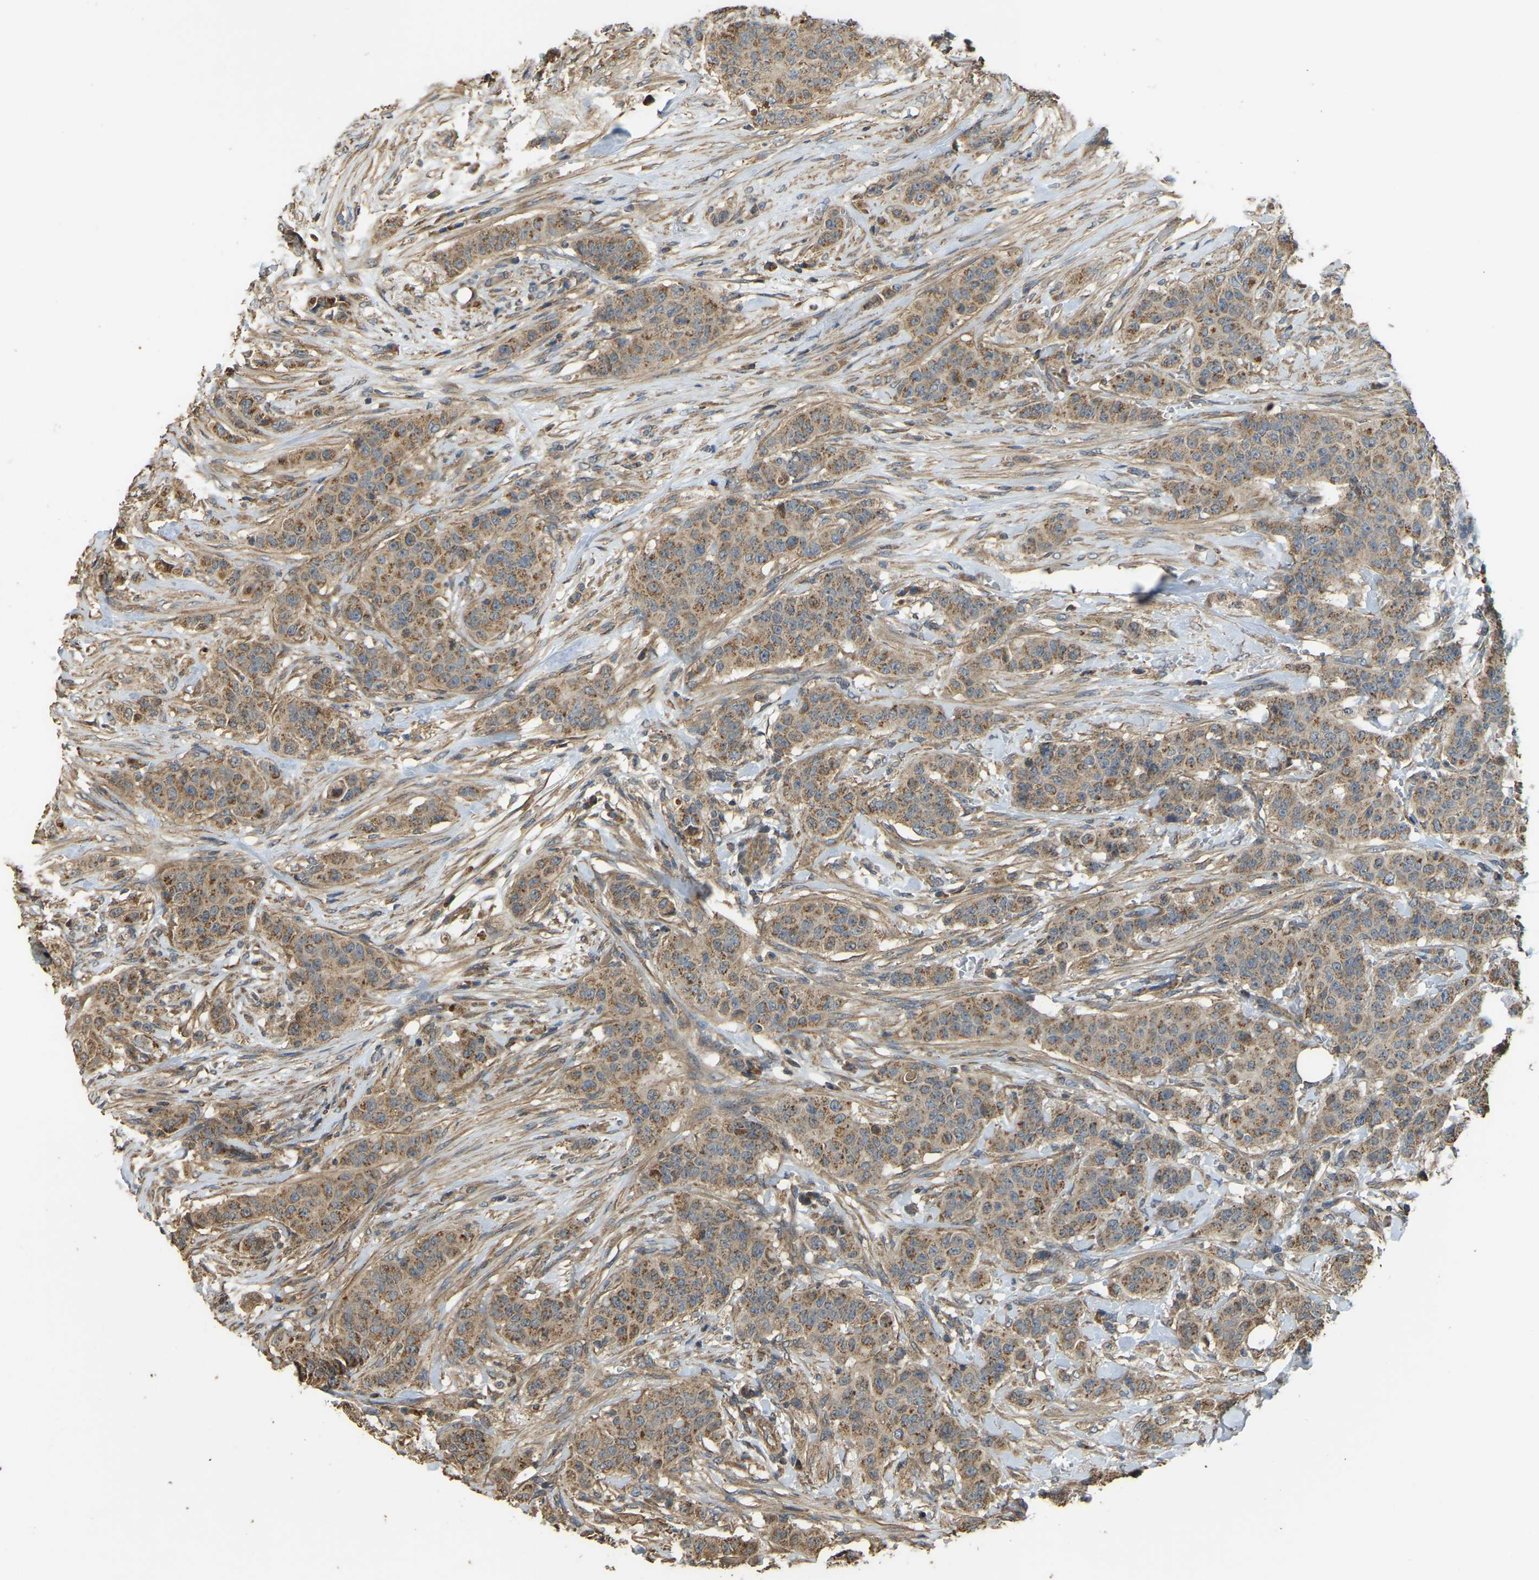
{"staining": {"intensity": "moderate", "quantity": ">75%", "location": "cytoplasmic/membranous"}, "tissue": "breast cancer", "cell_type": "Tumor cells", "image_type": "cancer", "snomed": [{"axis": "morphology", "description": "Normal tissue, NOS"}, {"axis": "morphology", "description": "Duct carcinoma"}, {"axis": "topography", "description": "Breast"}], "caption": "Breast cancer (invasive ductal carcinoma) was stained to show a protein in brown. There is medium levels of moderate cytoplasmic/membranous staining in about >75% of tumor cells. The staining was performed using DAB to visualize the protein expression in brown, while the nuclei were stained in blue with hematoxylin (Magnification: 20x).", "gene": "GNG2", "patient": {"sex": "female", "age": 40}}